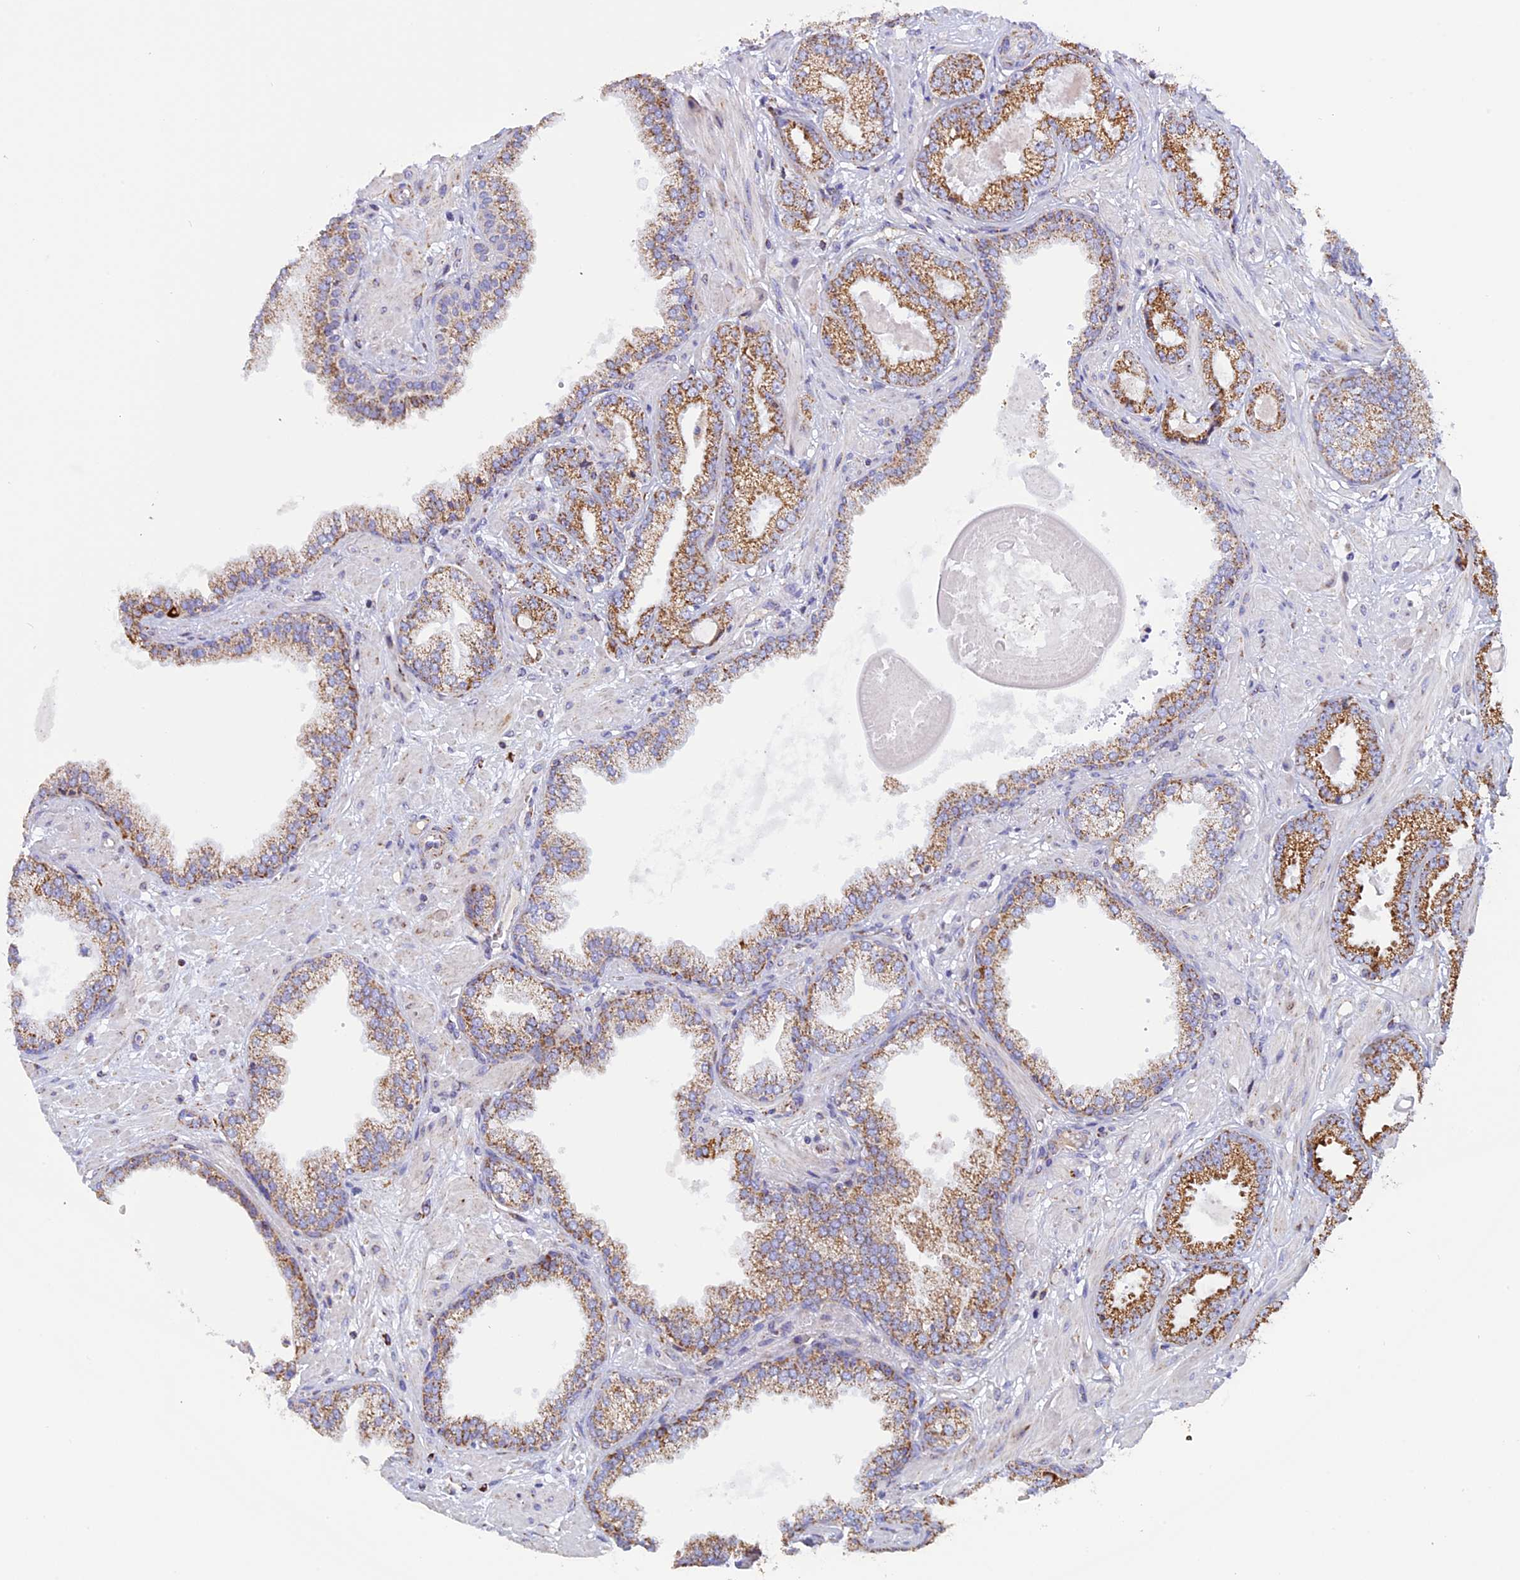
{"staining": {"intensity": "moderate", "quantity": ">75%", "location": "cytoplasmic/membranous"}, "tissue": "prostate cancer", "cell_type": "Tumor cells", "image_type": "cancer", "snomed": [{"axis": "morphology", "description": "Adenocarcinoma, Low grade"}, {"axis": "topography", "description": "Prostate"}], "caption": "High-power microscopy captured an immunohistochemistry image of prostate low-grade adenocarcinoma, revealing moderate cytoplasmic/membranous staining in approximately >75% of tumor cells. Nuclei are stained in blue.", "gene": "KCNG1", "patient": {"sex": "male", "age": 64}}